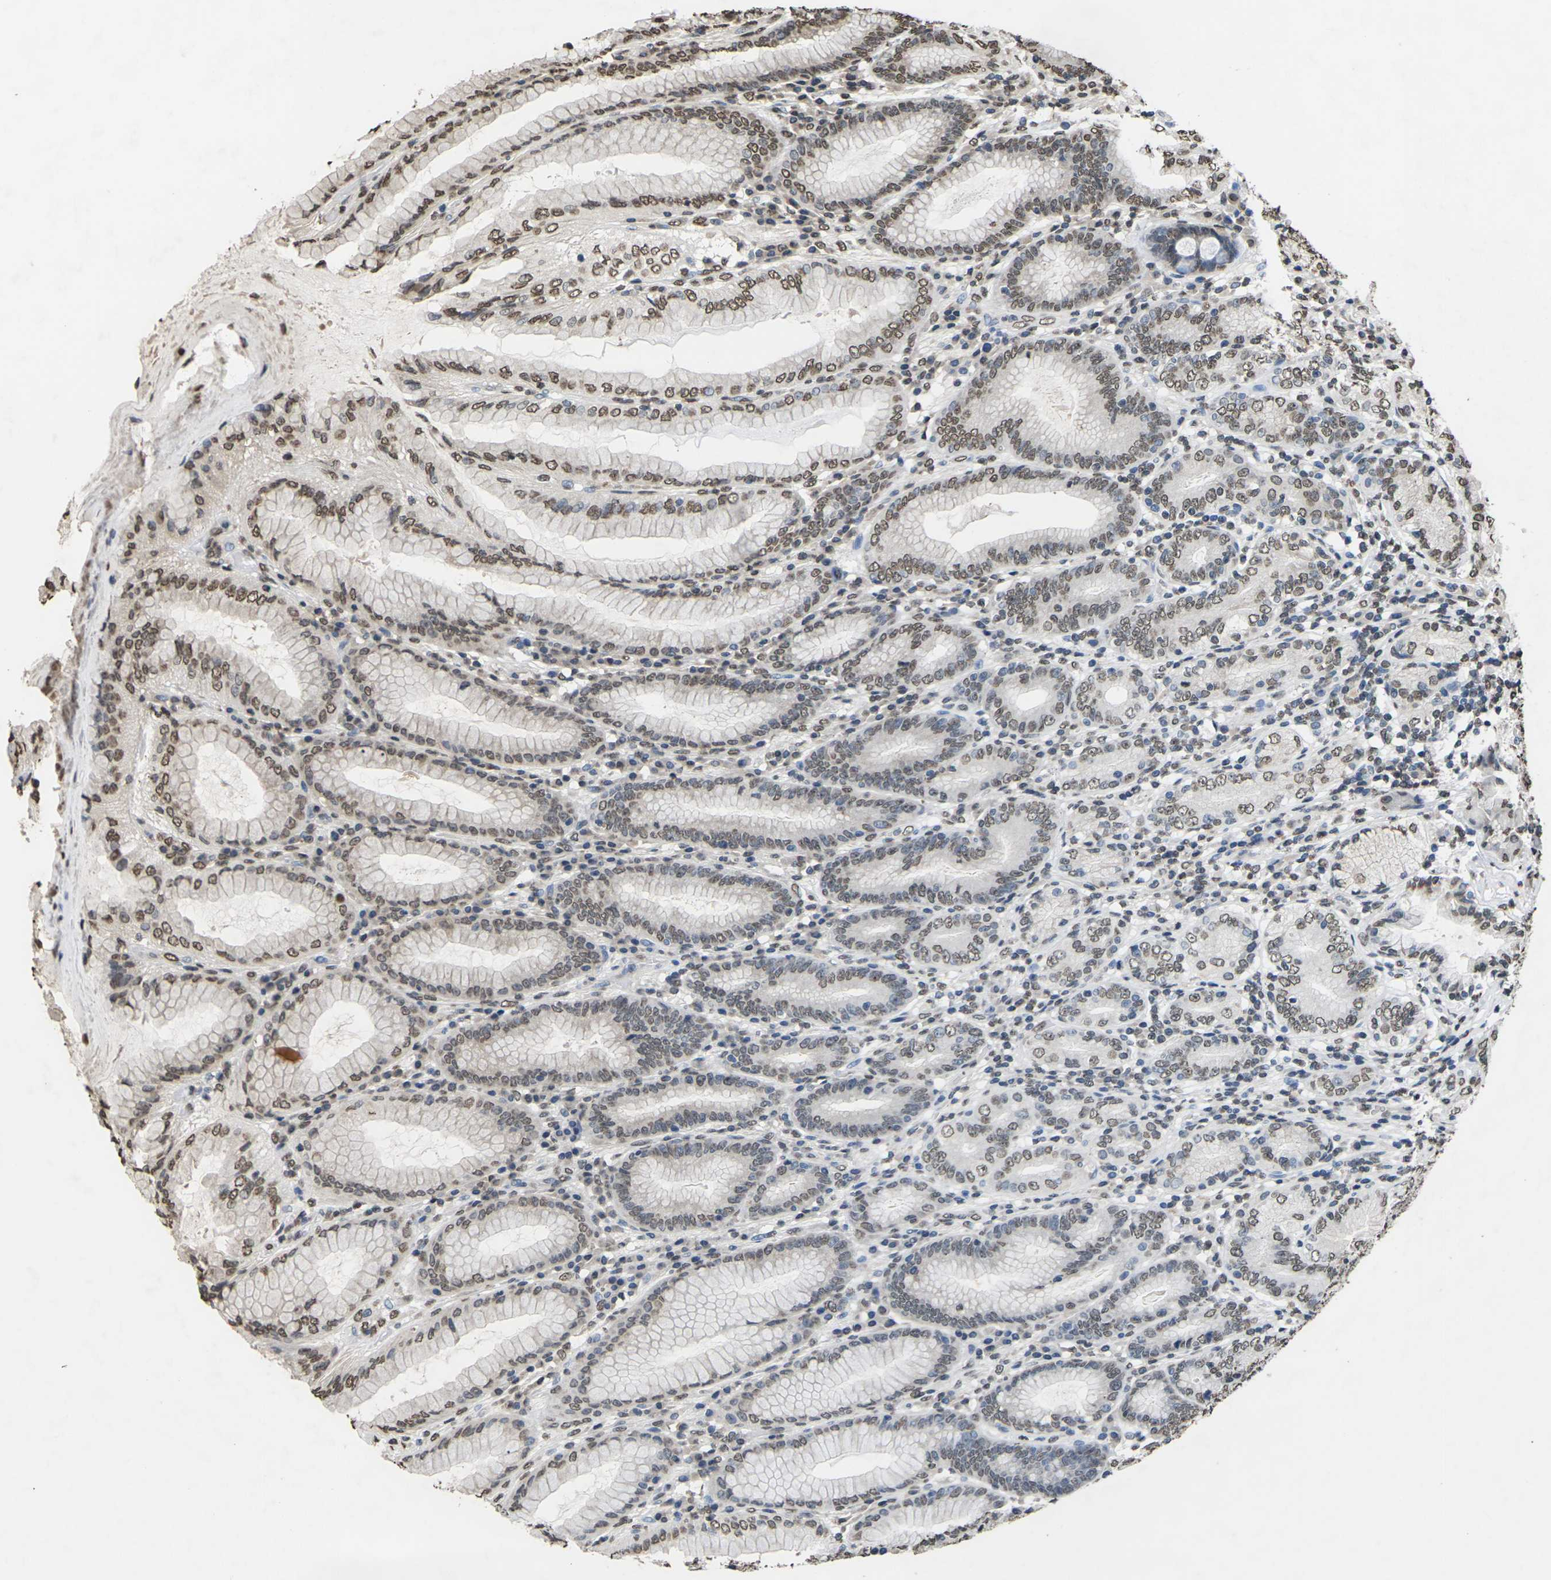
{"staining": {"intensity": "moderate", "quantity": "25%-75%", "location": "nuclear"}, "tissue": "stomach", "cell_type": "Glandular cells", "image_type": "normal", "snomed": [{"axis": "morphology", "description": "Normal tissue, NOS"}, {"axis": "topography", "description": "Stomach, lower"}], "caption": "Human stomach stained for a protein (brown) shows moderate nuclear positive positivity in approximately 25%-75% of glandular cells.", "gene": "EMSY", "patient": {"sex": "female", "age": 76}}